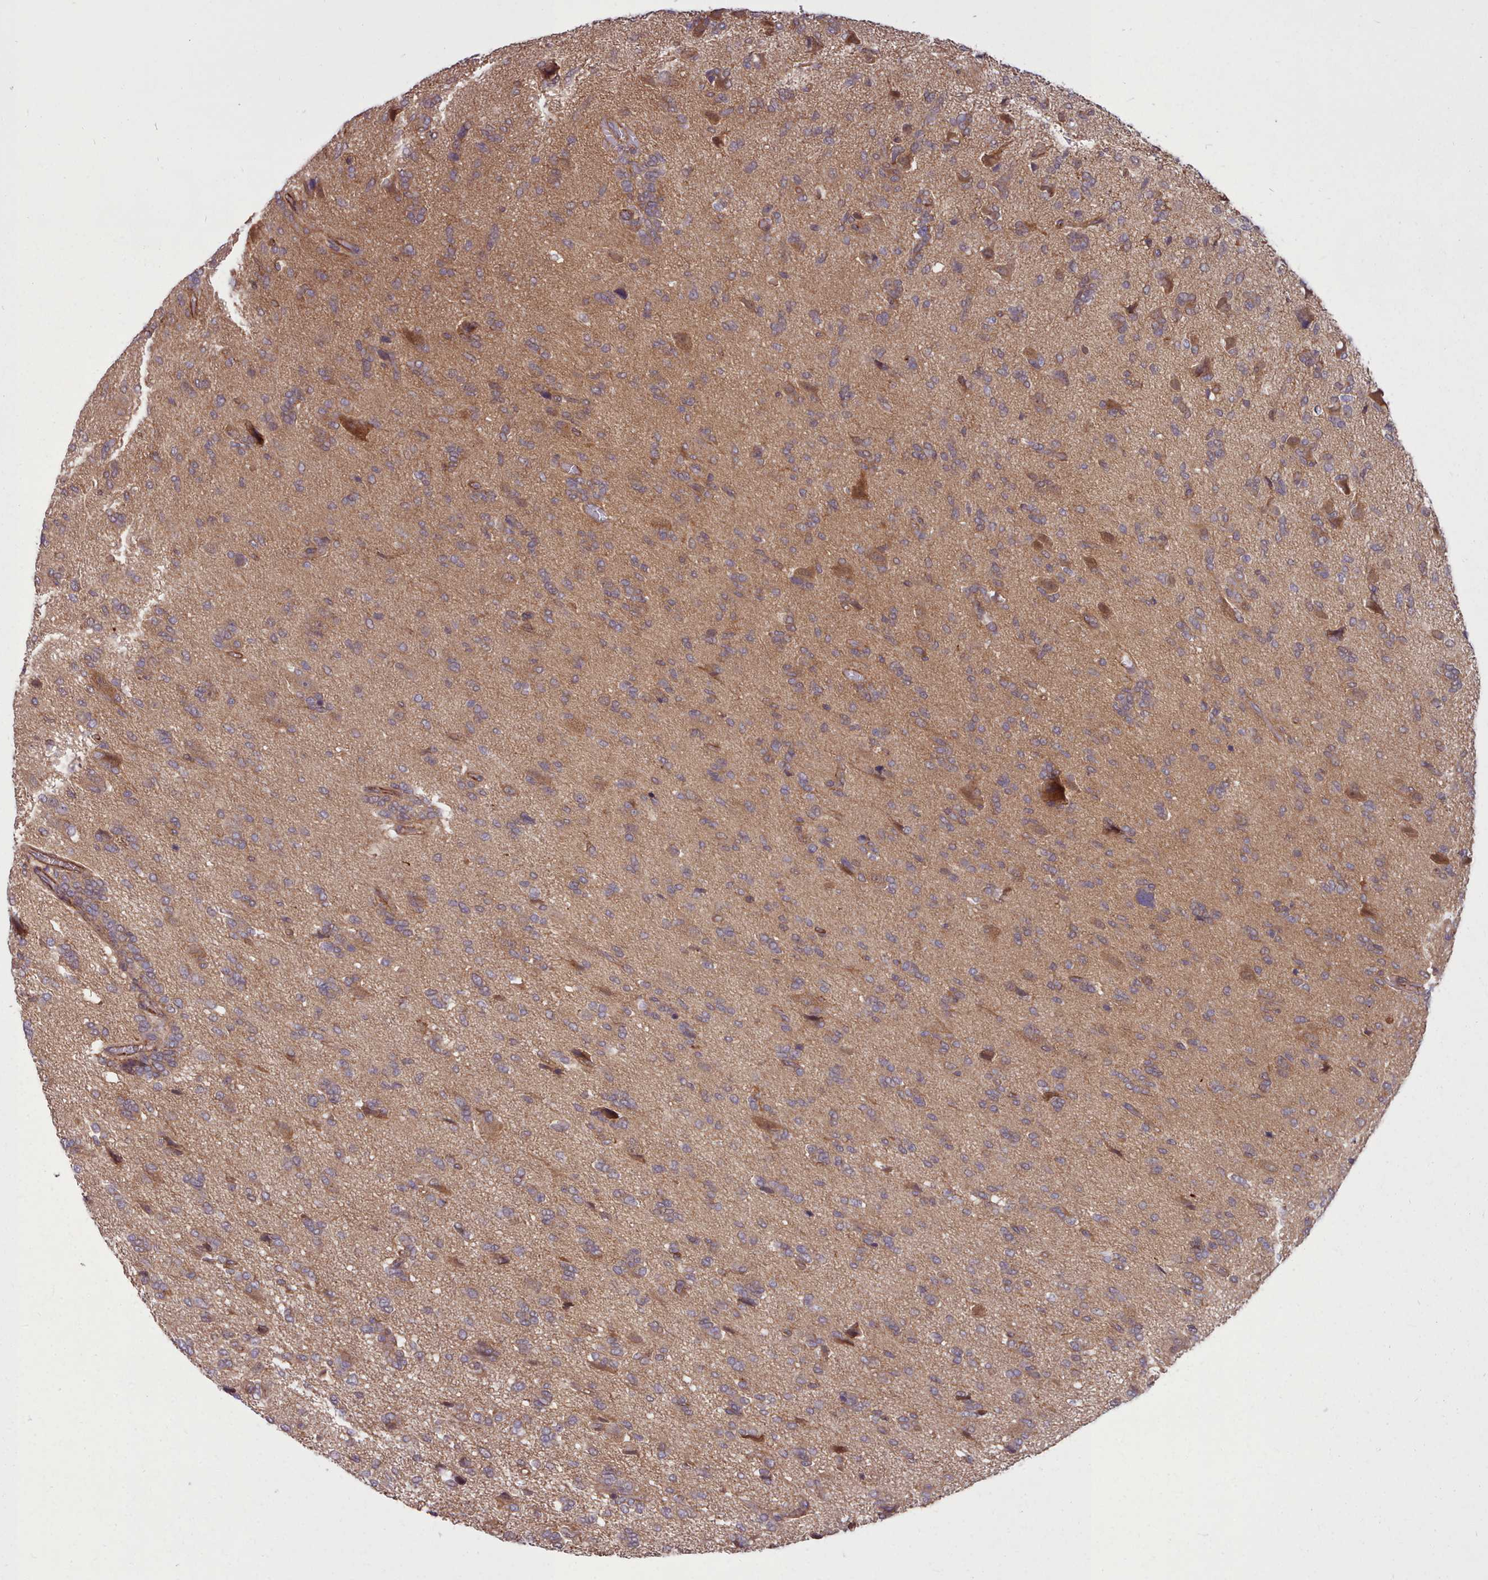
{"staining": {"intensity": "moderate", "quantity": "<25%", "location": "cytoplasmic/membranous"}, "tissue": "glioma", "cell_type": "Tumor cells", "image_type": "cancer", "snomed": [{"axis": "morphology", "description": "Glioma, malignant, High grade"}, {"axis": "topography", "description": "Brain"}], "caption": "A histopathology image of human malignant glioma (high-grade) stained for a protein displays moderate cytoplasmic/membranous brown staining in tumor cells.", "gene": "STUB1", "patient": {"sex": "female", "age": 59}}